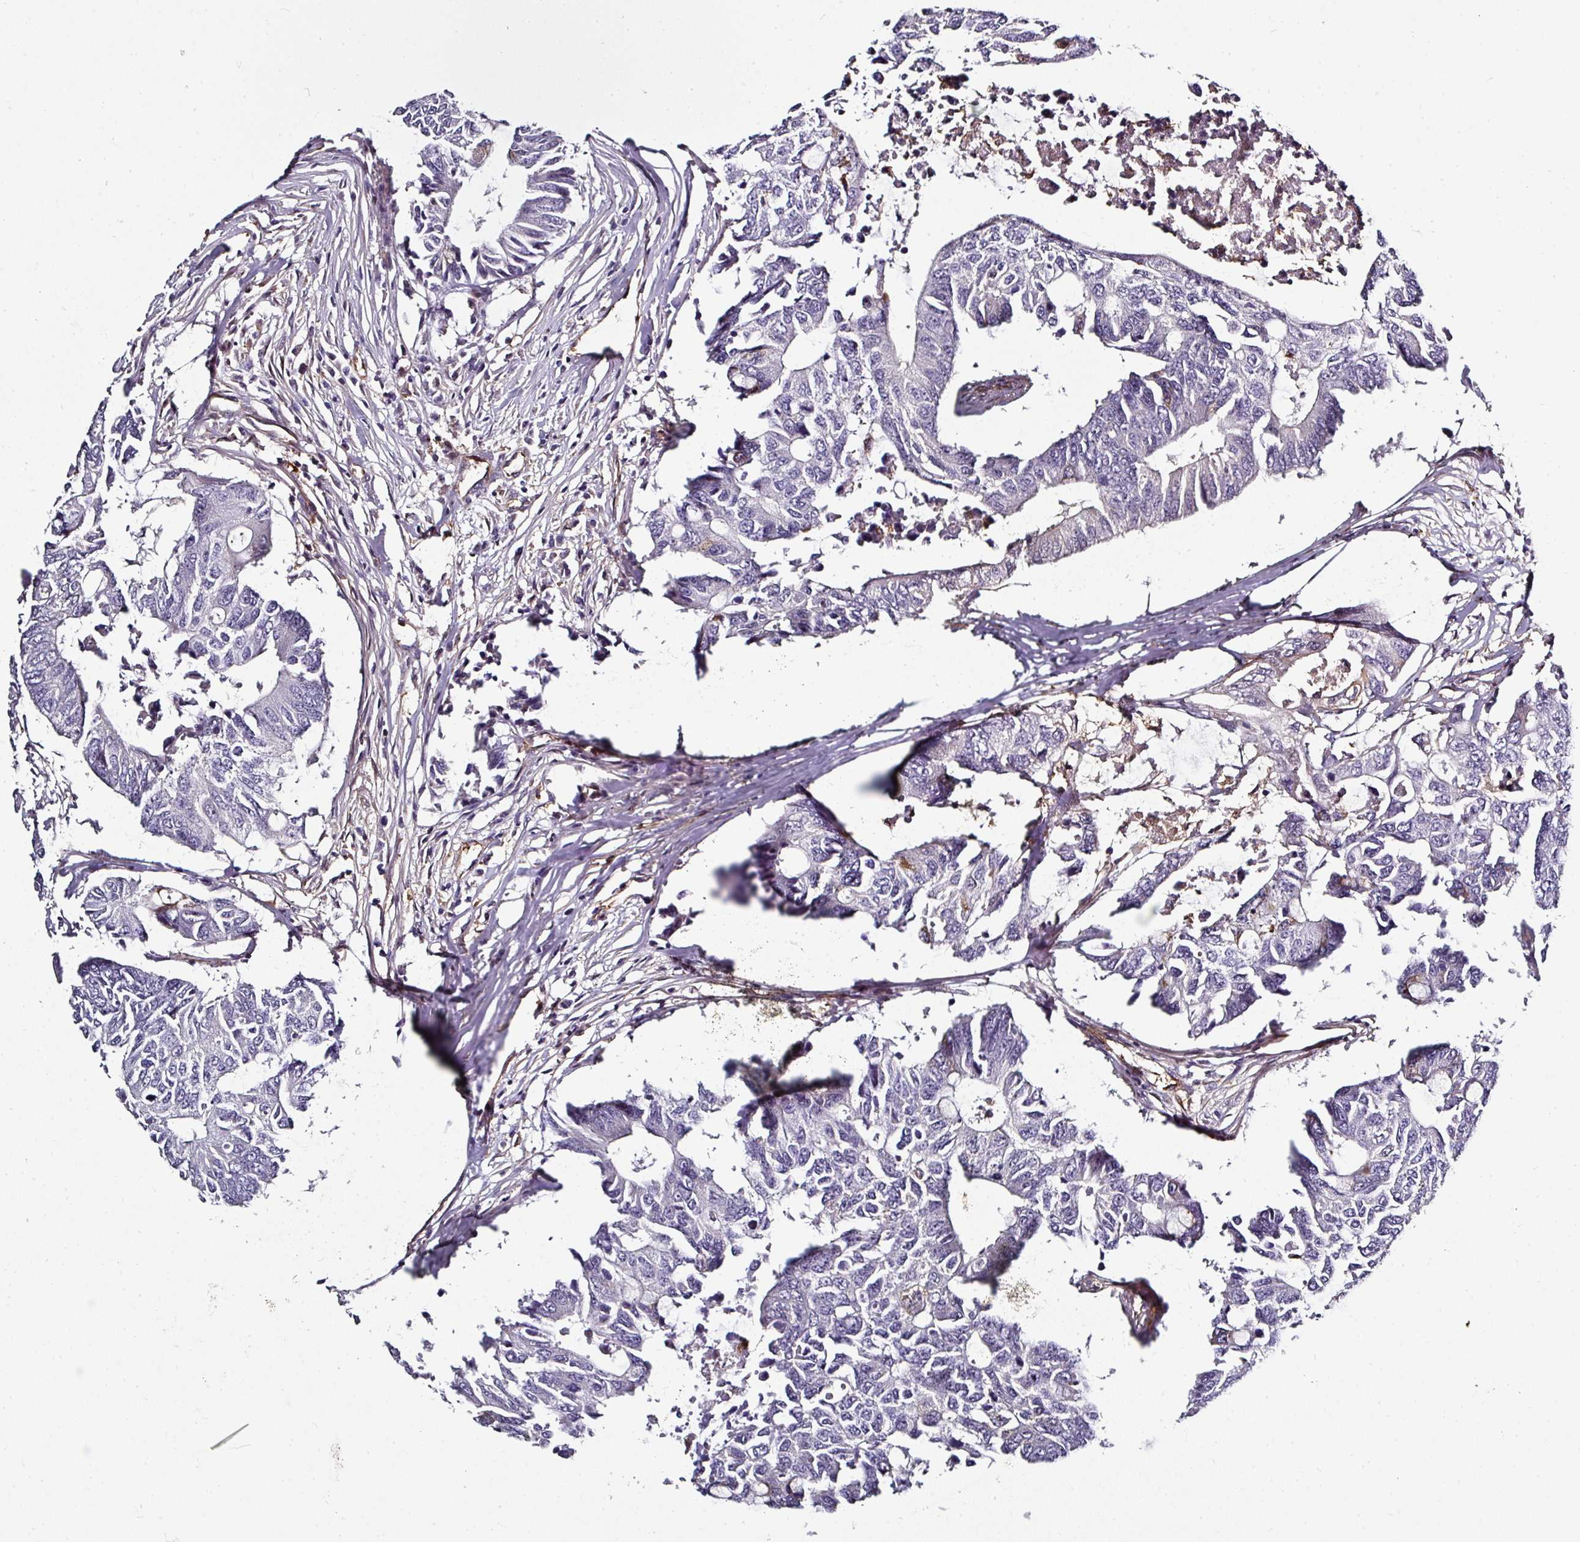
{"staining": {"intensity": "negative", "quantity": "none", "location": "none"}, "tissue": "colorectal cancer", "cell_type": "Tumor cells", "image_type": "cancer", "snomed": [{"axis": "morphology", "description": "Adenocarcinoma, NOS"}, {"axis": "topography", "description": "Colon"}], "caption": "This is a micrograph of IHC staining of colorectal adenocarcinoma, which shows no staining in tumor cells.", "gene": "BEND5", "patient": {"sex": "male", "age": 71}}